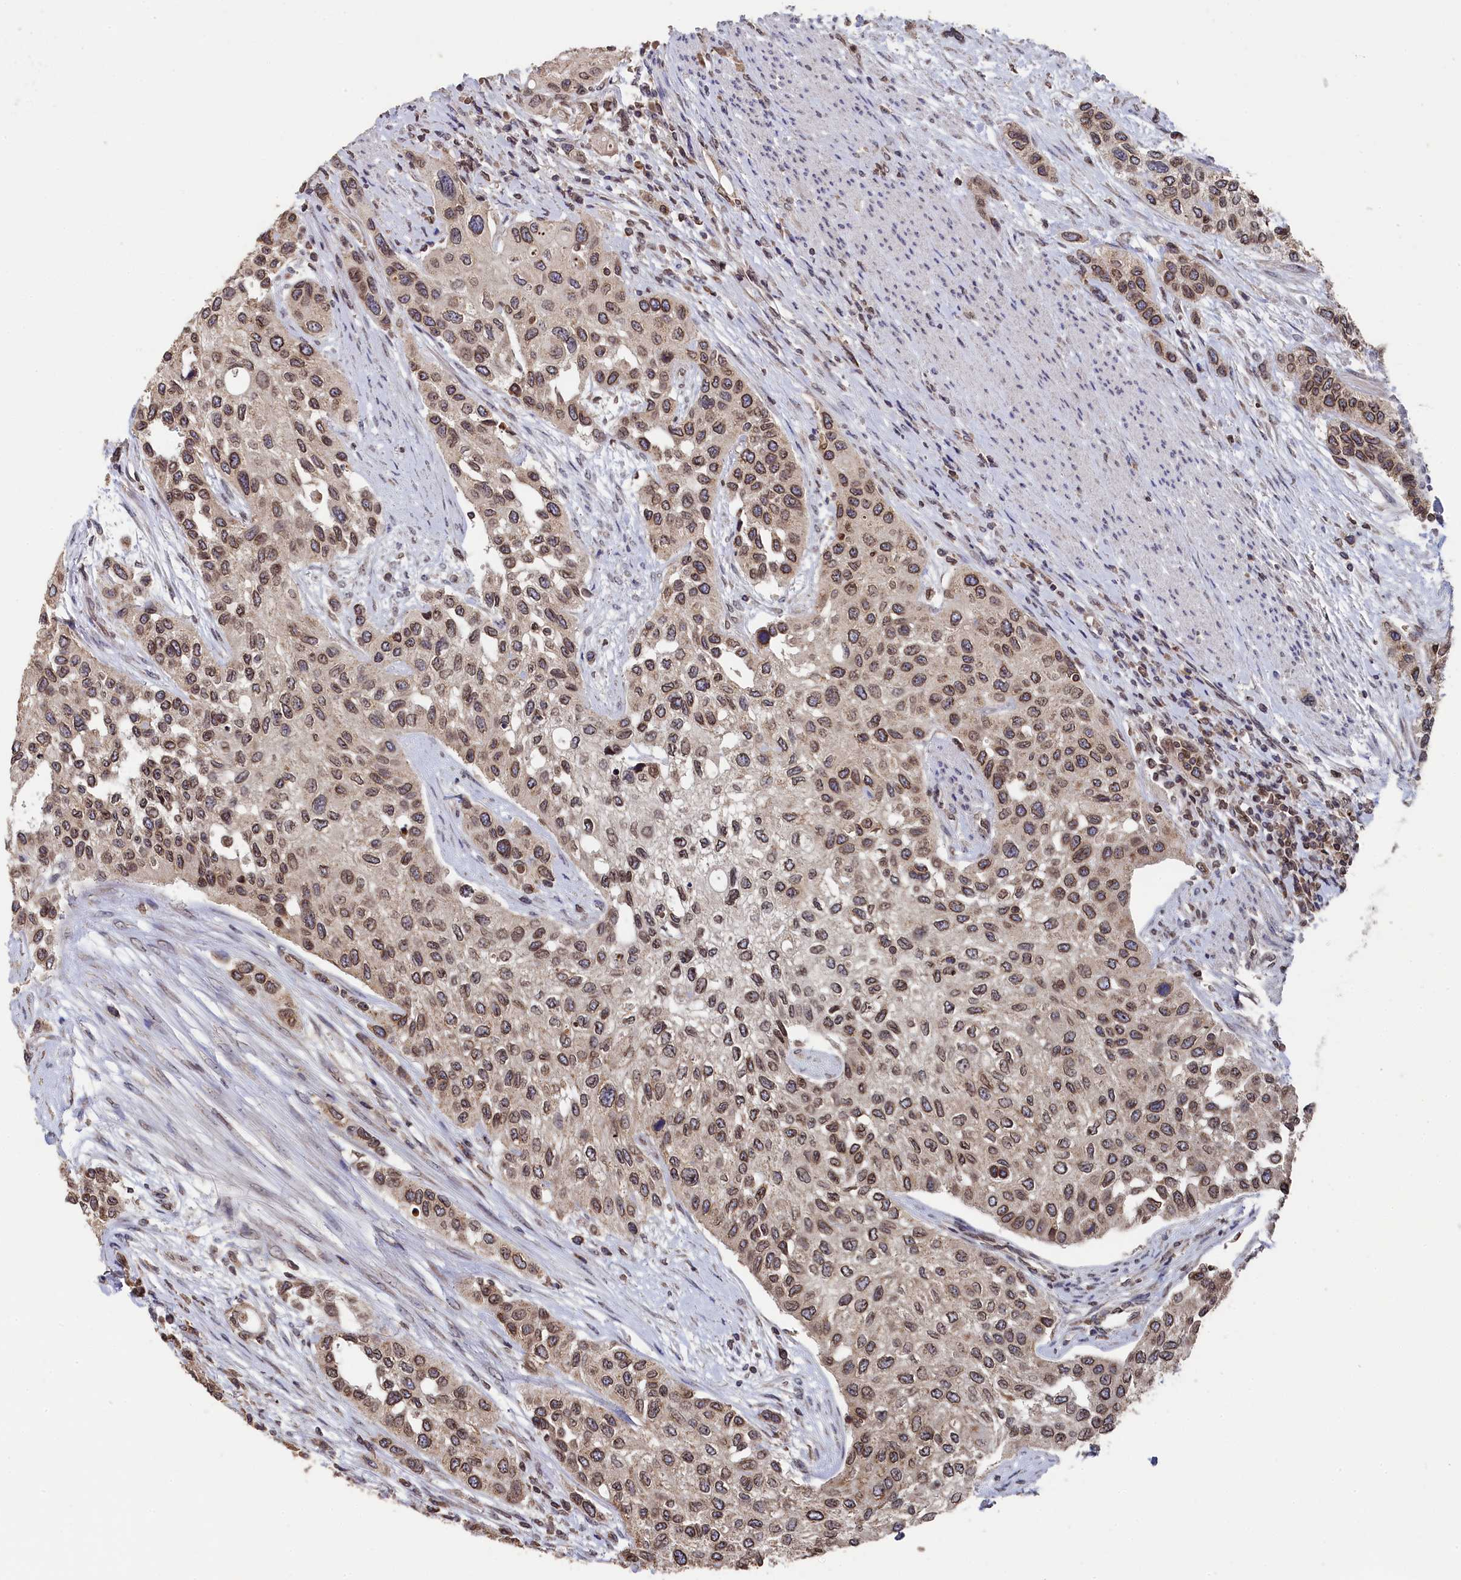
{"staining": {"intensity": "moderate", "quantity": ">75%", "location": "cytoplasmic/membranous,nuclear"}, "tissue": "urothelial cancer", "cell_type": "Tumor cells", "image_type": "cancer", "snomed": [{"axis": "morphology", "description": "Normal tissue, NOS"}, {"axis": "morphology", "description": "Urothelial carcinoma, High grade"}, {"axis": "topography", "description": "Vascular tissue"}, {"axis": "topography", "description": "Urinary bladder"}], "caption": "An image of human urothelial carcinoma (high-grade) stained for a protein reveals moderate cytoplasmic/membranous and nuclear brown staining in tumor cells.", "gene": "ANKEF1", "patient": {"sex": "female", "age": 56}}